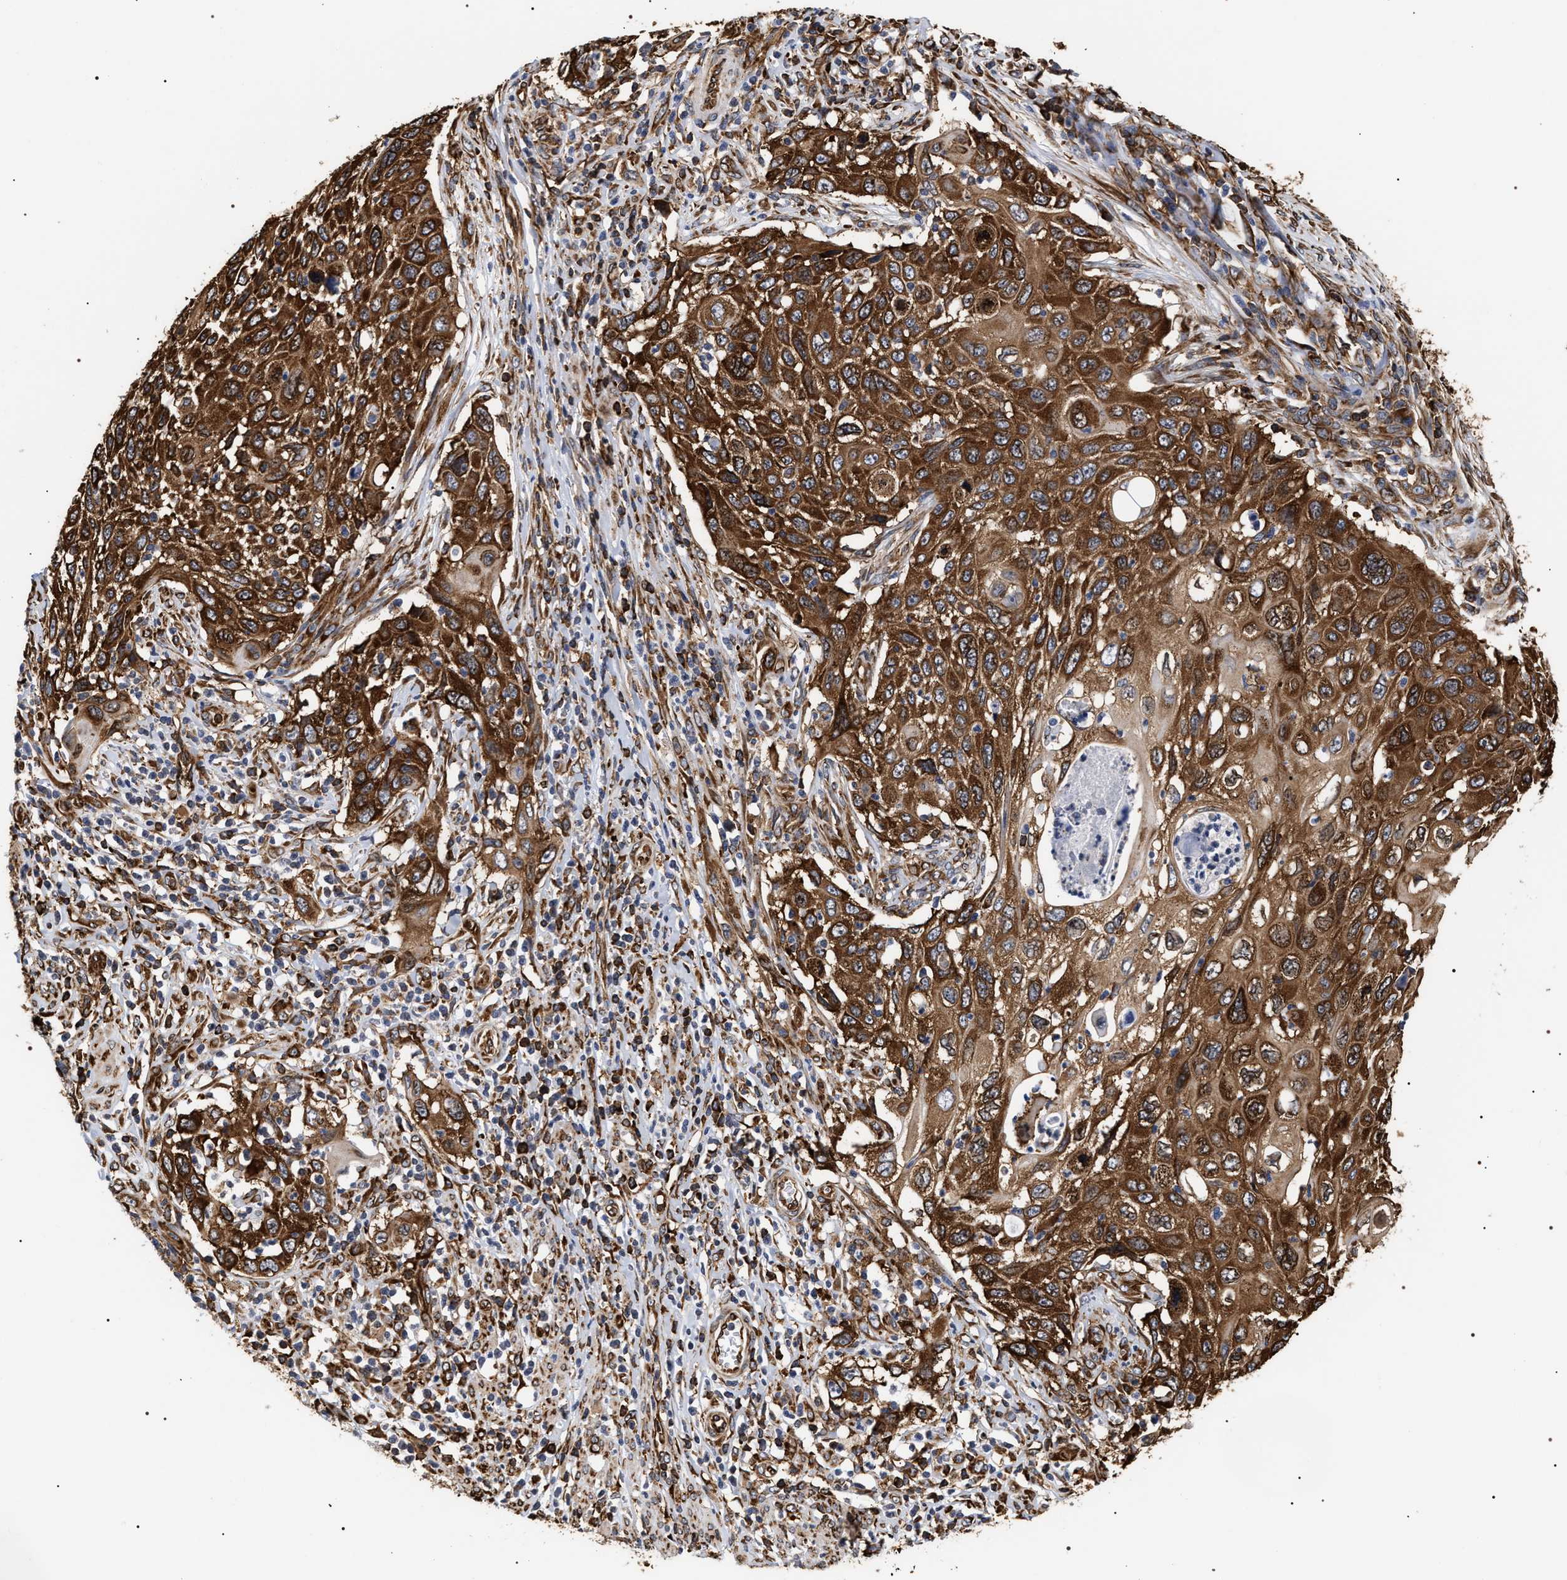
{"staining": {"intensity": "strong", "quantity": ">75%", "location": "cytoplasmic/membranous"}, "tissue": "cervical cancer", "cell_type": "Tumor cells", "image_type": "cancer", "snomed": [{"axis": "morphology", "description": "Squamous cell carcinoma, NOS"}, {"axis": "topography", "description": "Cervix"}], "caption": "Strong cytoplasmic/membranous protein positivity is appreciated in approximately >75% of tumor cells in cervical cancer.", "gene": "SERBP1", "patient": {"sex": "female", "age": 70}}